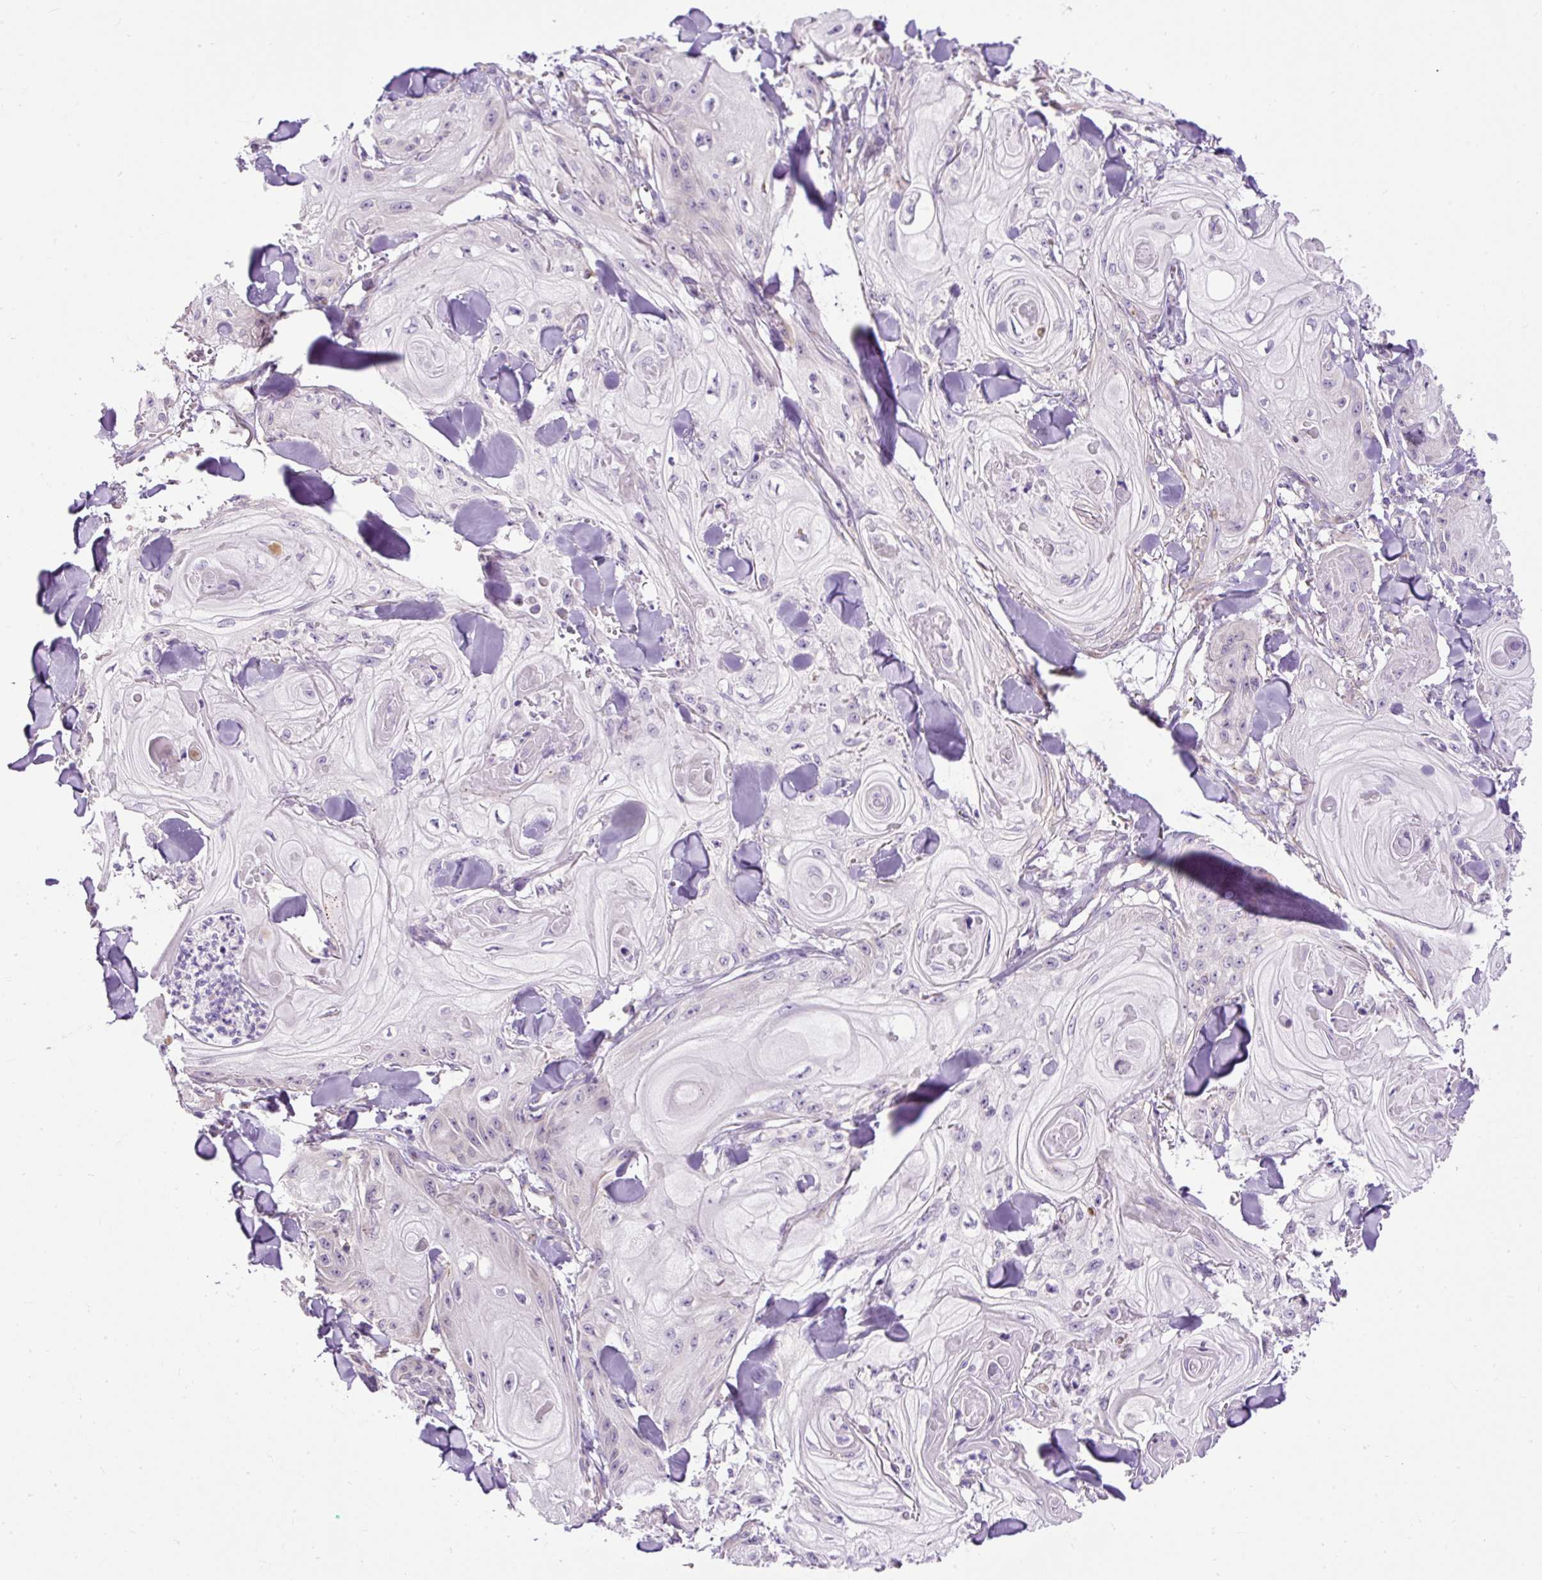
{"staining": {"intensity": "negative", "quantity": "none", "location": "none"}, "tissue": "skin cancer", "cell_type": "Tumor cells", "image_type": "cancer", "snomed": [{"axis": "morphology", "description": "Squamous cell carcinoma, NOS"}, {"axis": "topography", "description": "Skin"}], "caption": "Immunohistochemistry micrograph of squamous cell carcinoma (skin) stained for a protein (brown), which demonstrates no staining in tumor cells.", "gene": "FMC1", "patient": {"sex": "male", "age": 74}}